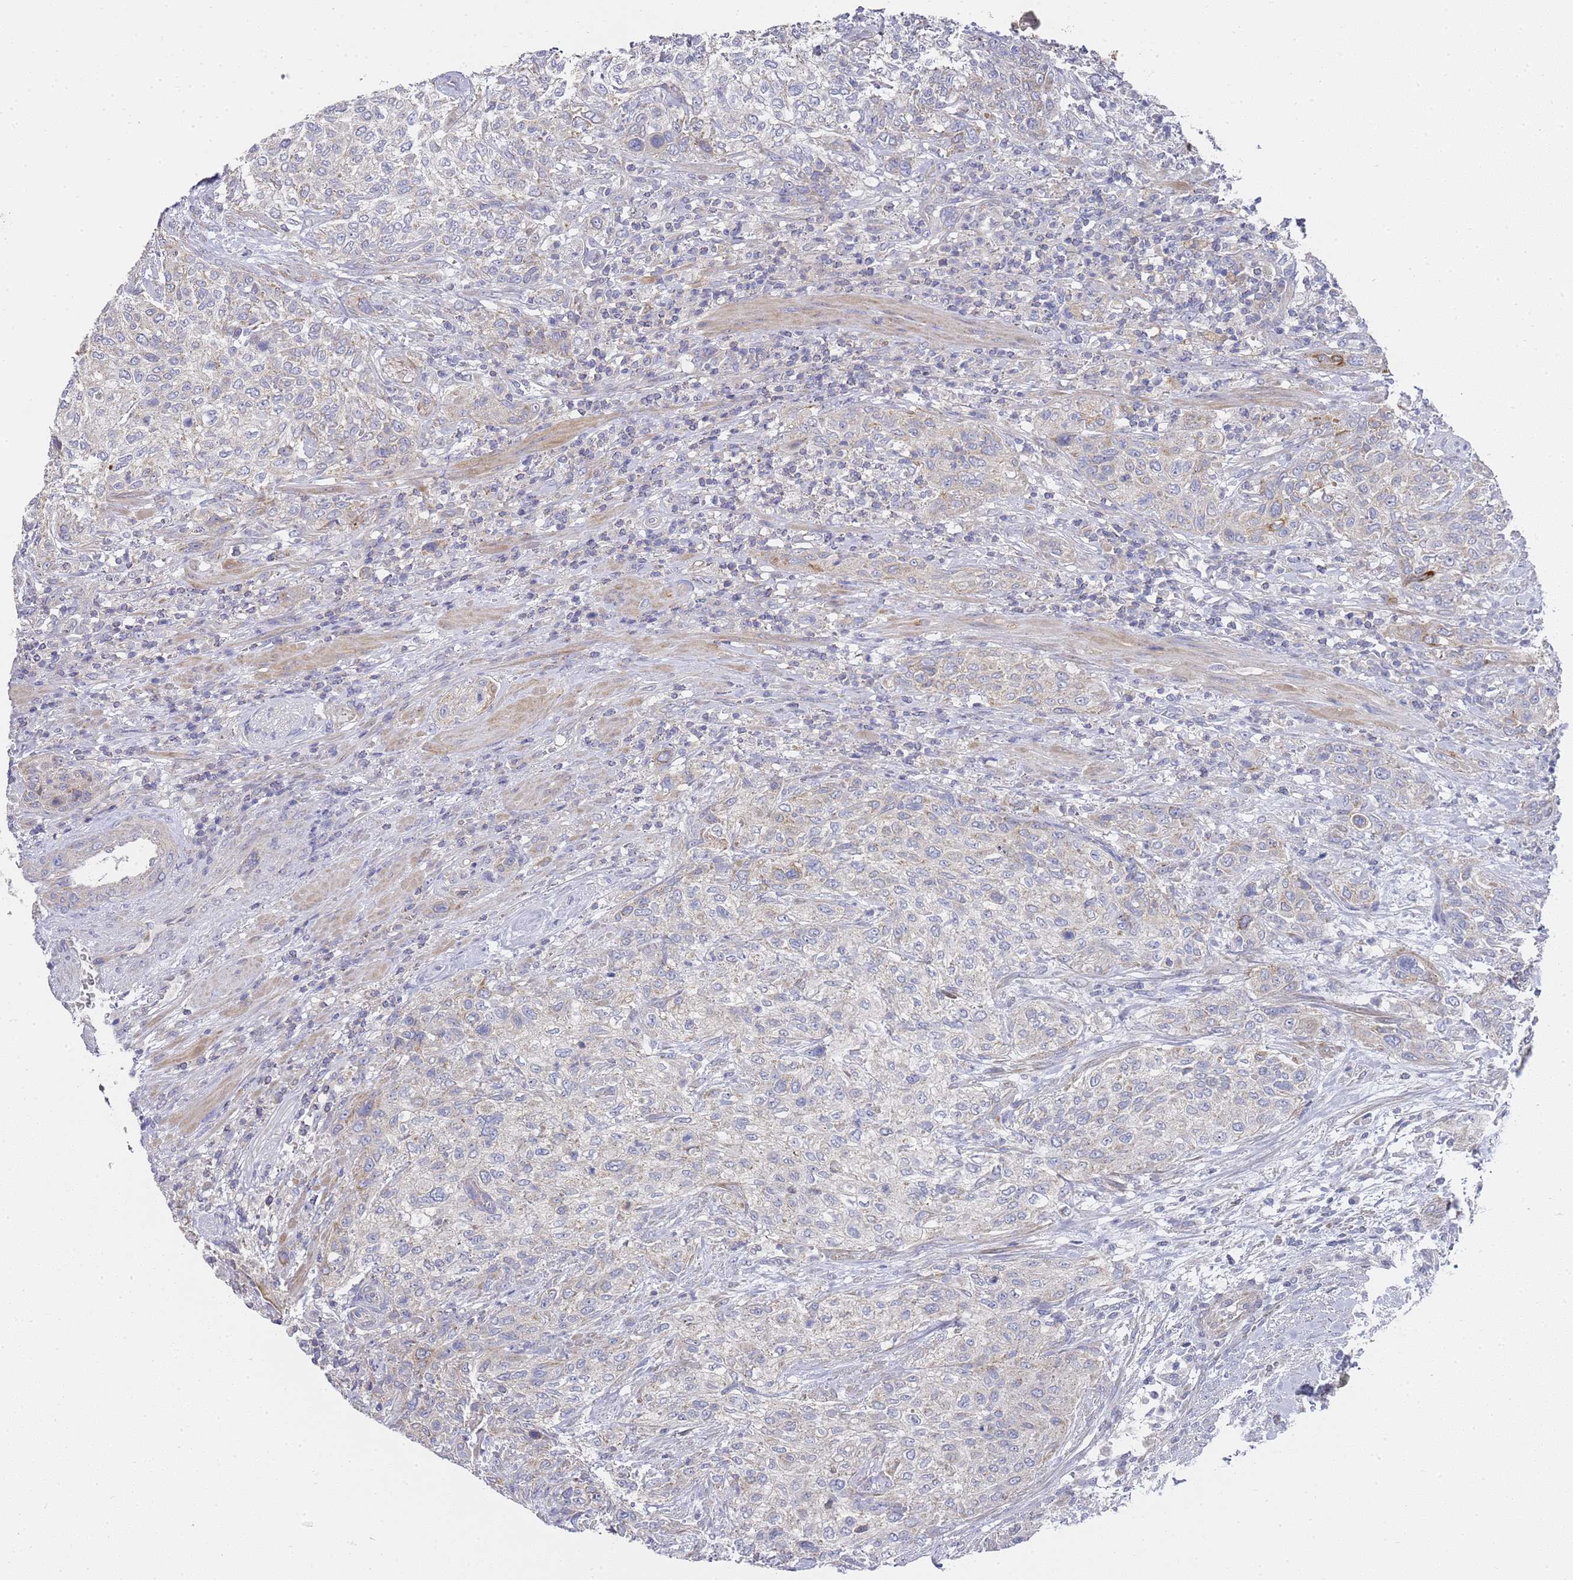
{"staining": {"intensity": "negative", "quantity": "none", "location": "none"}, "tissue": "urothelial cancer", "cell_type": "Tumor cells", "image_type": "cancer", "snomed": [{"axis": "morphology", "description": "Normal tissue, NOS"}, {"axis": "morphology", "description": "Urothelial carcinoma, NOS"}, {"axis": "topography", "description": "Urinary bladder"}, {"axis": "topography", "description": "Peripheral nerve tissue"}], "caption": "Photomicrograph shows no significant protein staining in tumor cells of urothelial cancer.", "gene": "SCAPER", "patient": {"sex": "male", "age": 35}}